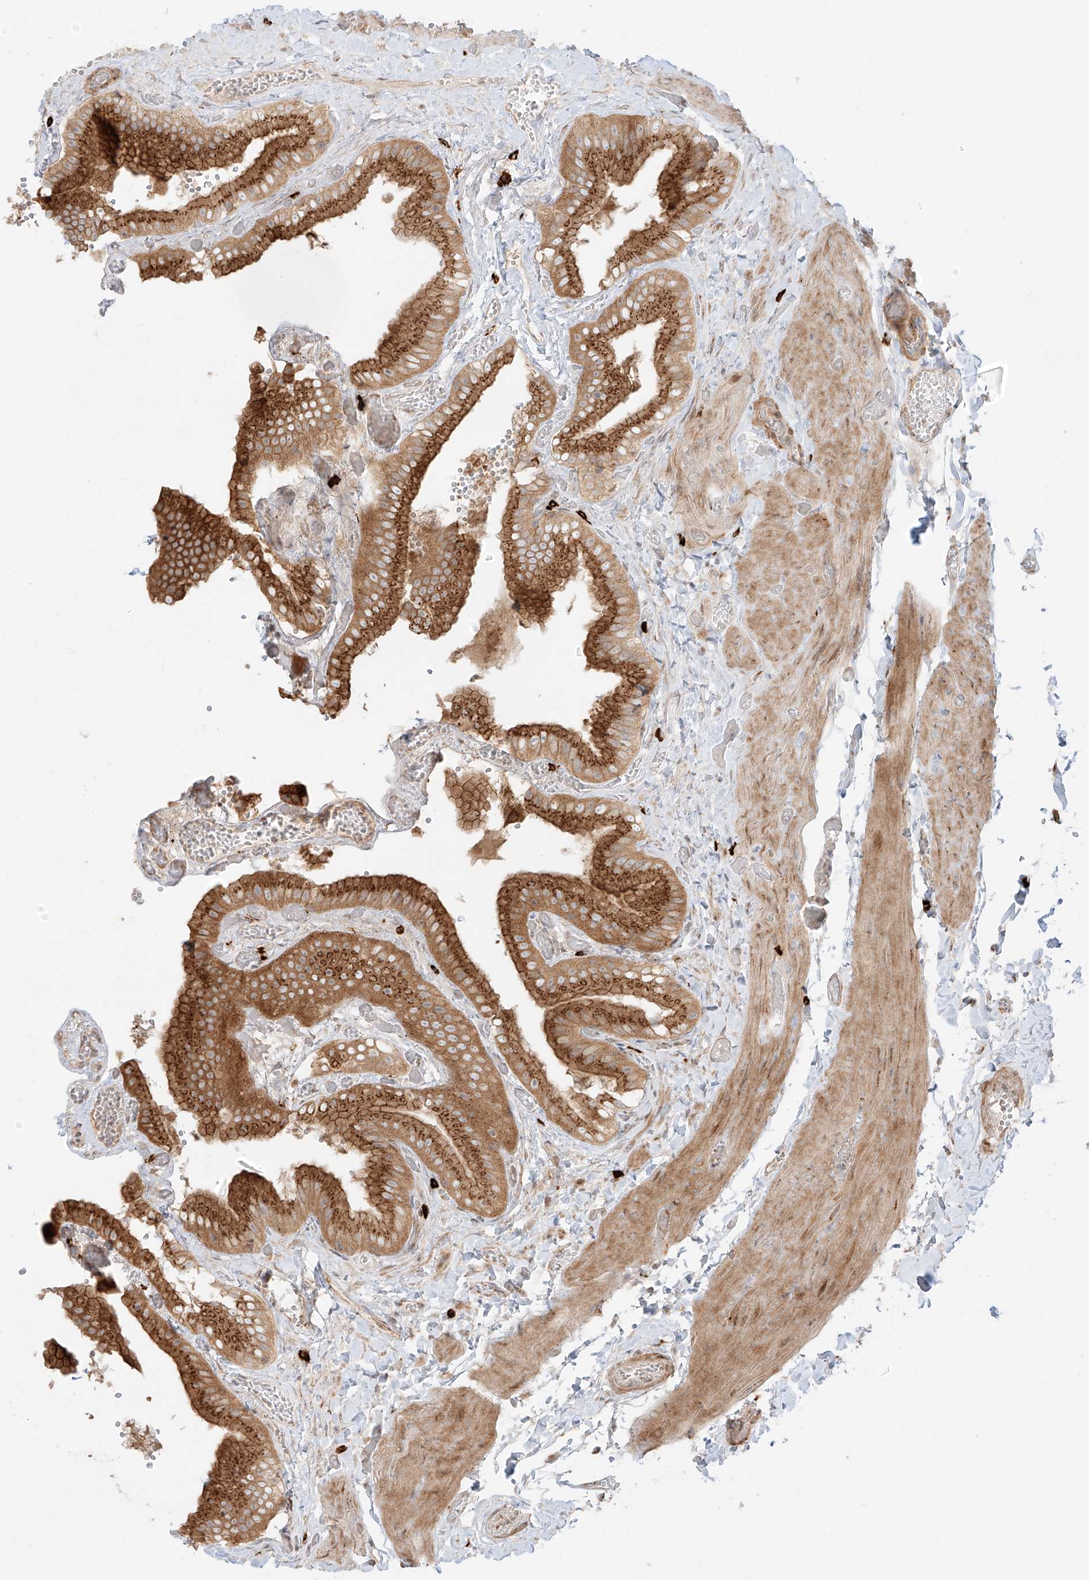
{"staining": {"intensity": "strong", "quantity": ">75%", "location": "cytoplasmic/membranous"}, "tissue": "gallbladder", "cell_type": "Glandular cells", "image_type": "normal", "snomed": [{"axis": "morphology", "description": "Normal tissue, NOS"}, {"axis": "topography", "description": "Gallbladder"}], "caption": "A high amount of strong cytoplasmic/membranous staining is present in approximately >75% of glandular cells in benign gallbladder. (IHC, brightfield microscopy, high magnification).", "gene": "ZNF287", "patient": {"sex": "female", "age": 64}}